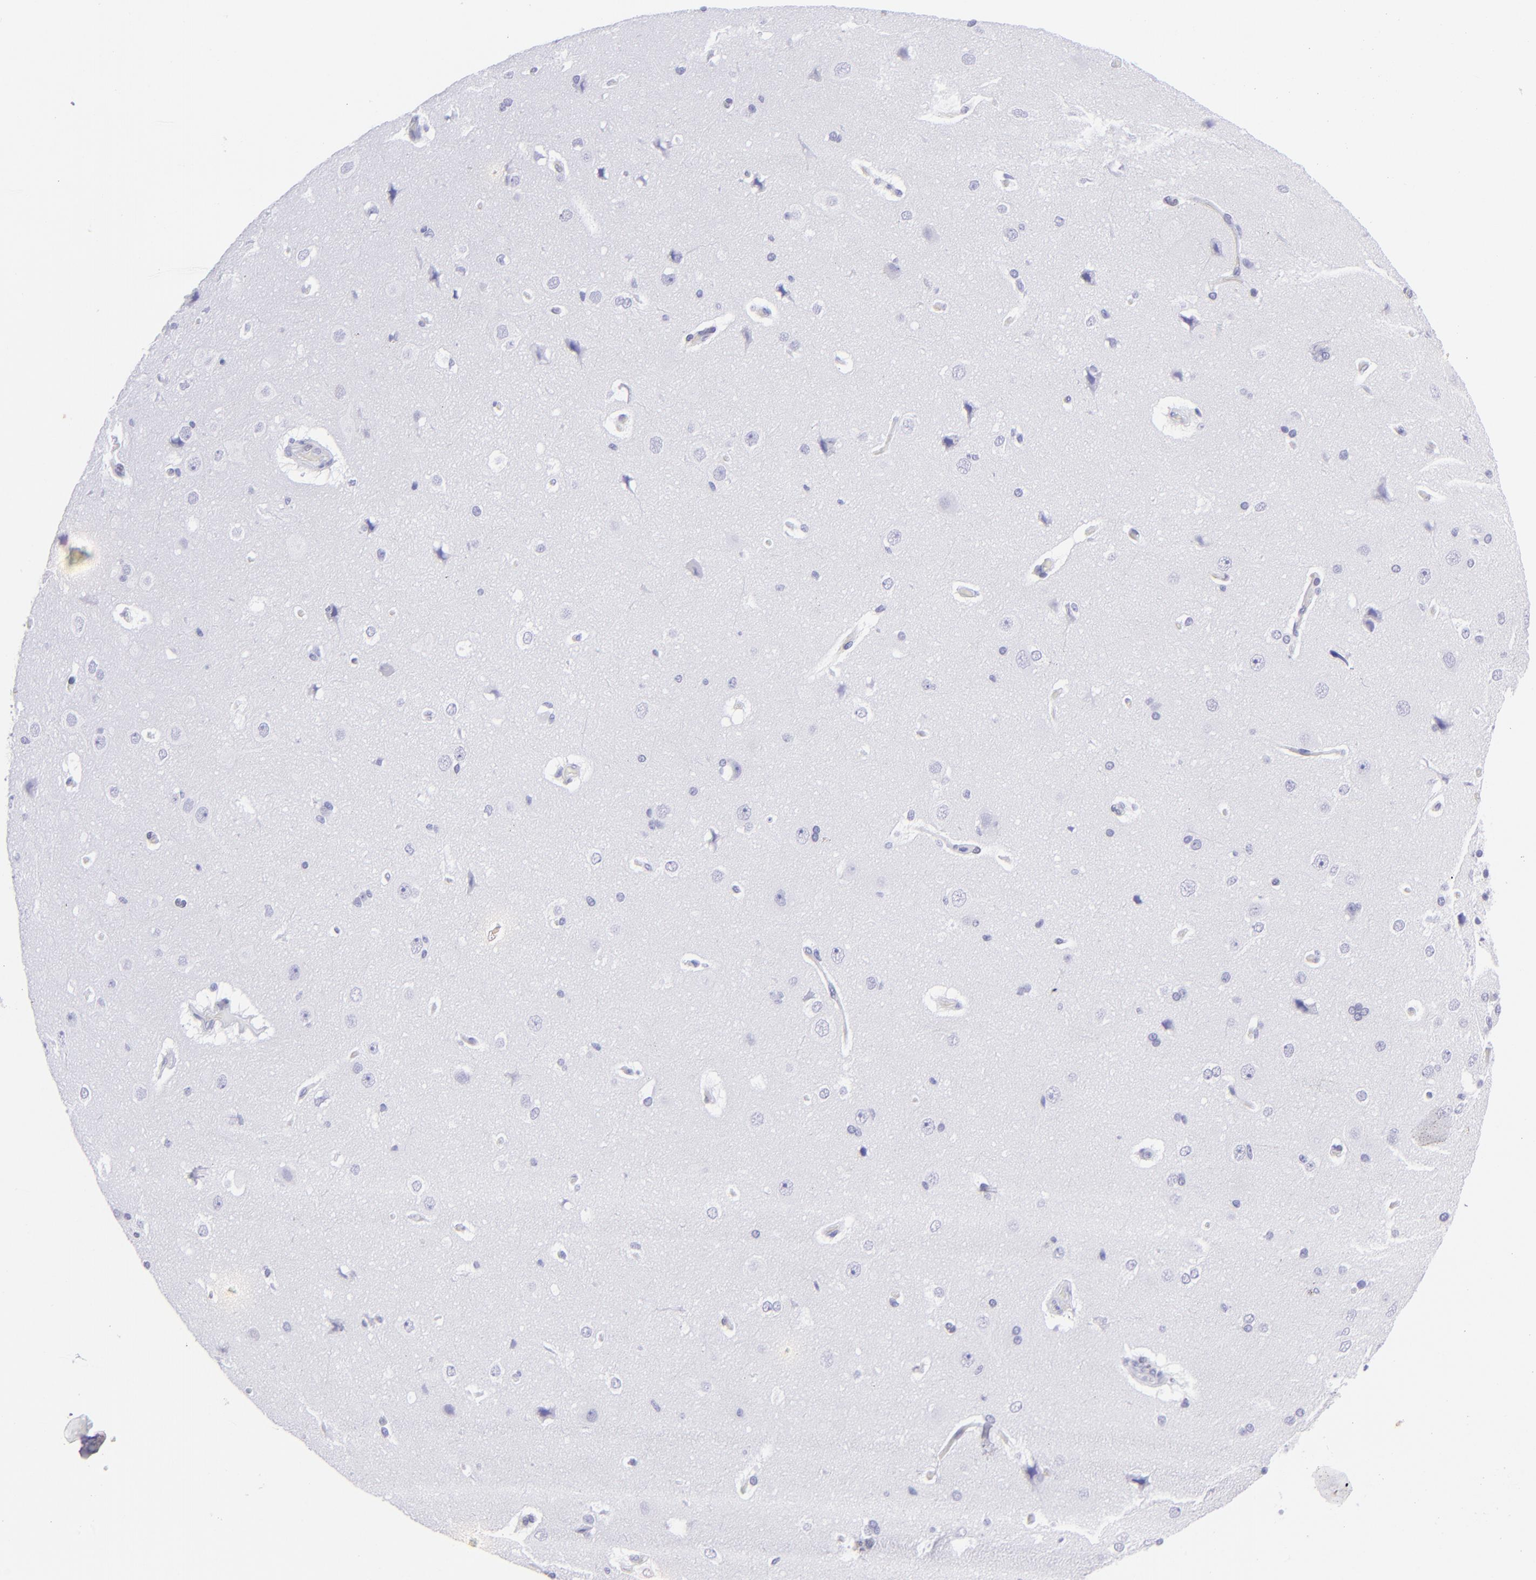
{"staining": {"intensity": "negative", "quantity": "none", "location": "none"}, "tissue": "cerebral cortex", "cell_type": "Endothelial cells", "image_type": "normal", "snomed": [{"axis": "morphology", "description": "Normal tissue, NOS"}, {"axis": "topography", "description": "Cerebral cortex"}], "caption": "IHC image of benign cerebral cortex: human cerebral cortex stained with DAB demonstrates no significant protein positivity in endothelial cells. Brightfield microscopy of immunohistochemistry (IHC) stained with DAB (brown) and hematoxylin (blue), captured at high magnification.", "gene": "ETS1", "patient": {"sex": "female", "age": 45}}